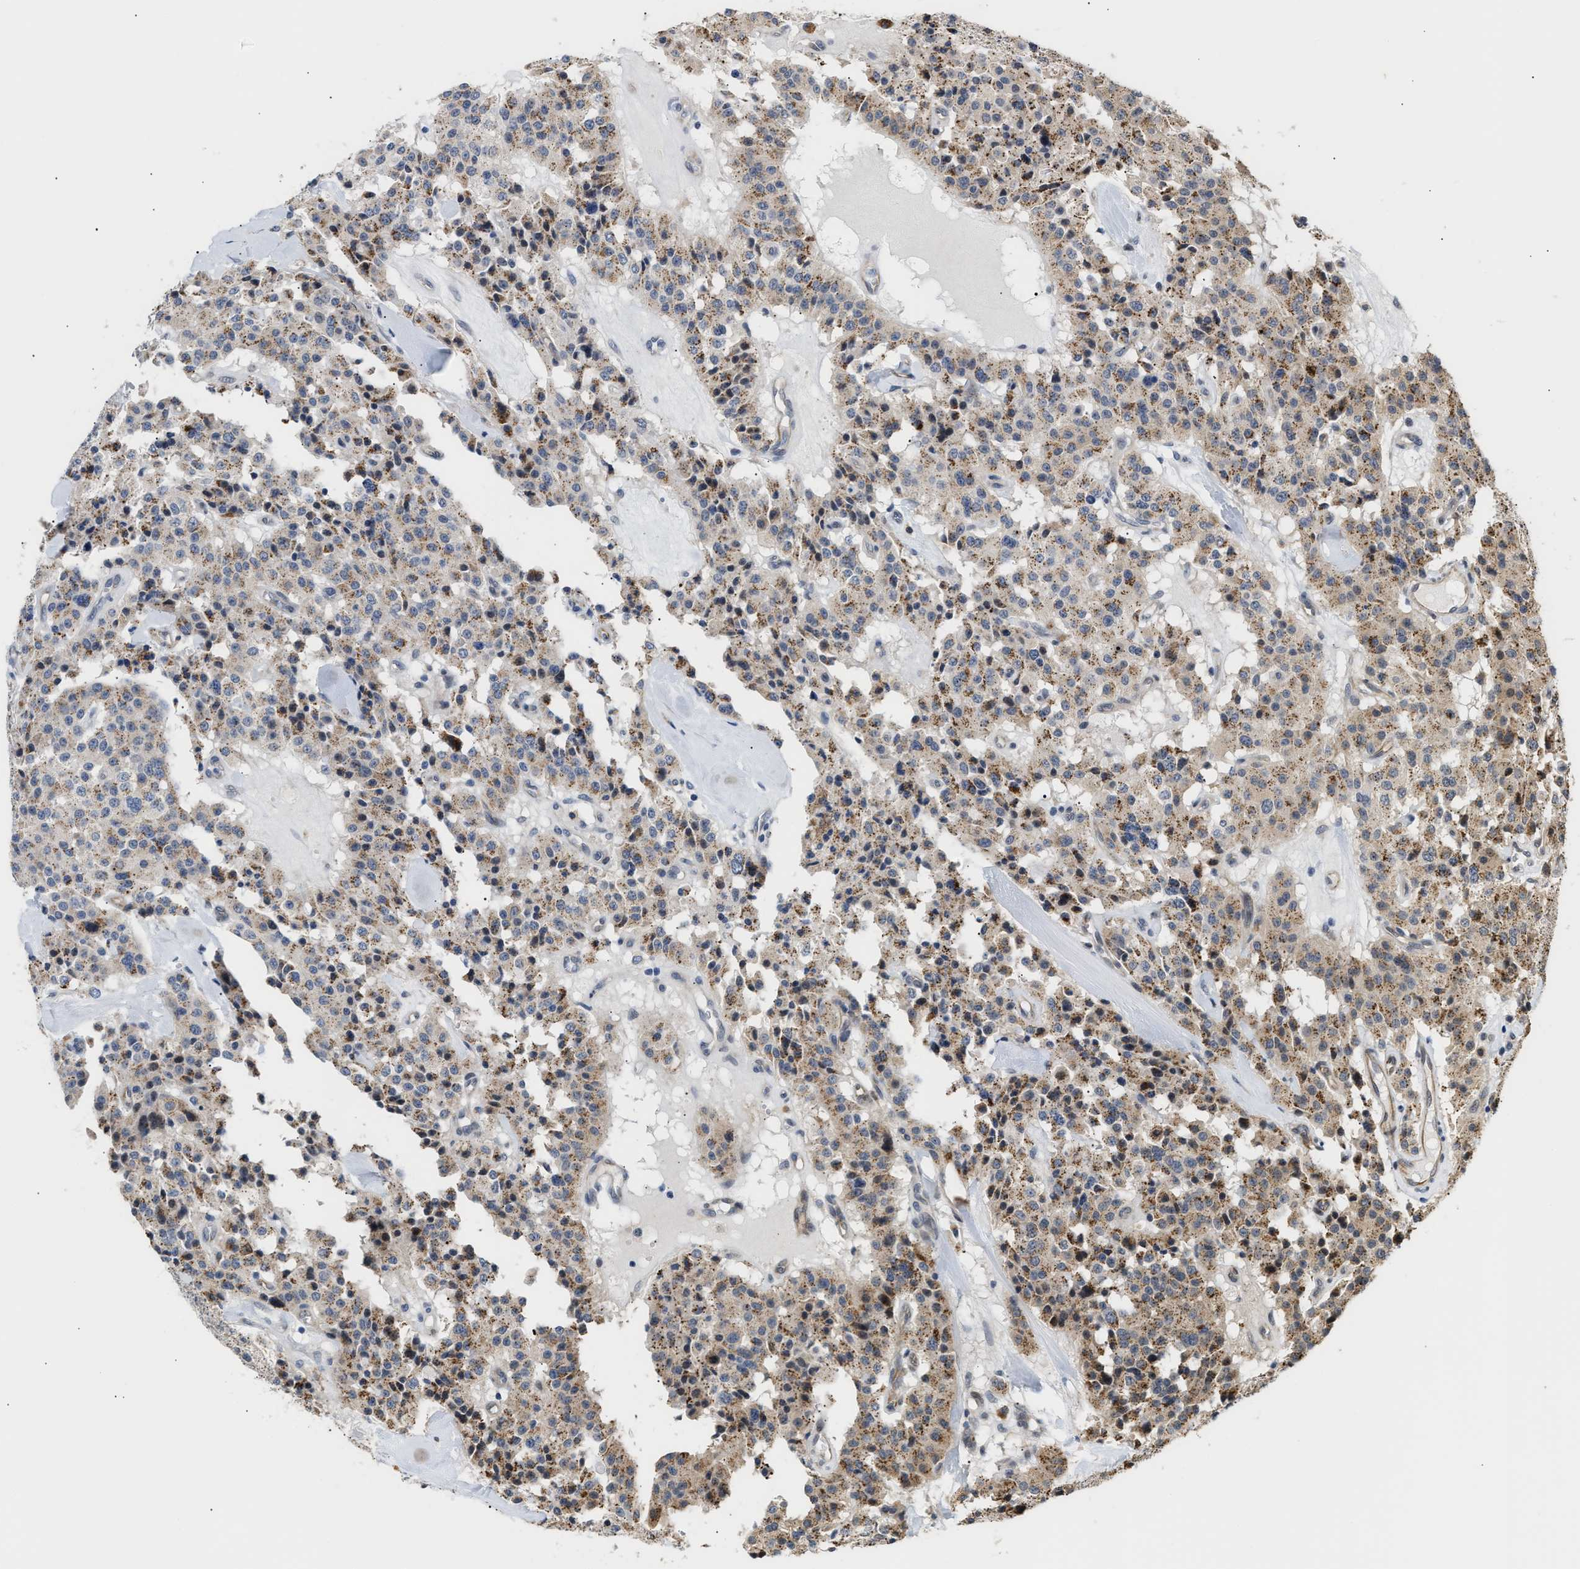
{"staining": {"intensity": "moderate", "quantity": ">75%", "location": "cytoplasmic/membranous"}, "tissue": "carcinoid", "cell_type": "Tumor cells", "image_type": "cancer", "snomed": [{"axis": "morphology", "description": "Carcinoid, malignant, NOS"}, {"axis": "topography", "description": "Lung"}], "caption": "This is an image of immunohistochemistry (IHC) staining of carcinoid, which shows moderate expression in the cytoplasmic/membranous of tumor cells.", "gene": "PPM1H", "patient": {"sex": "male", "age": 30}}